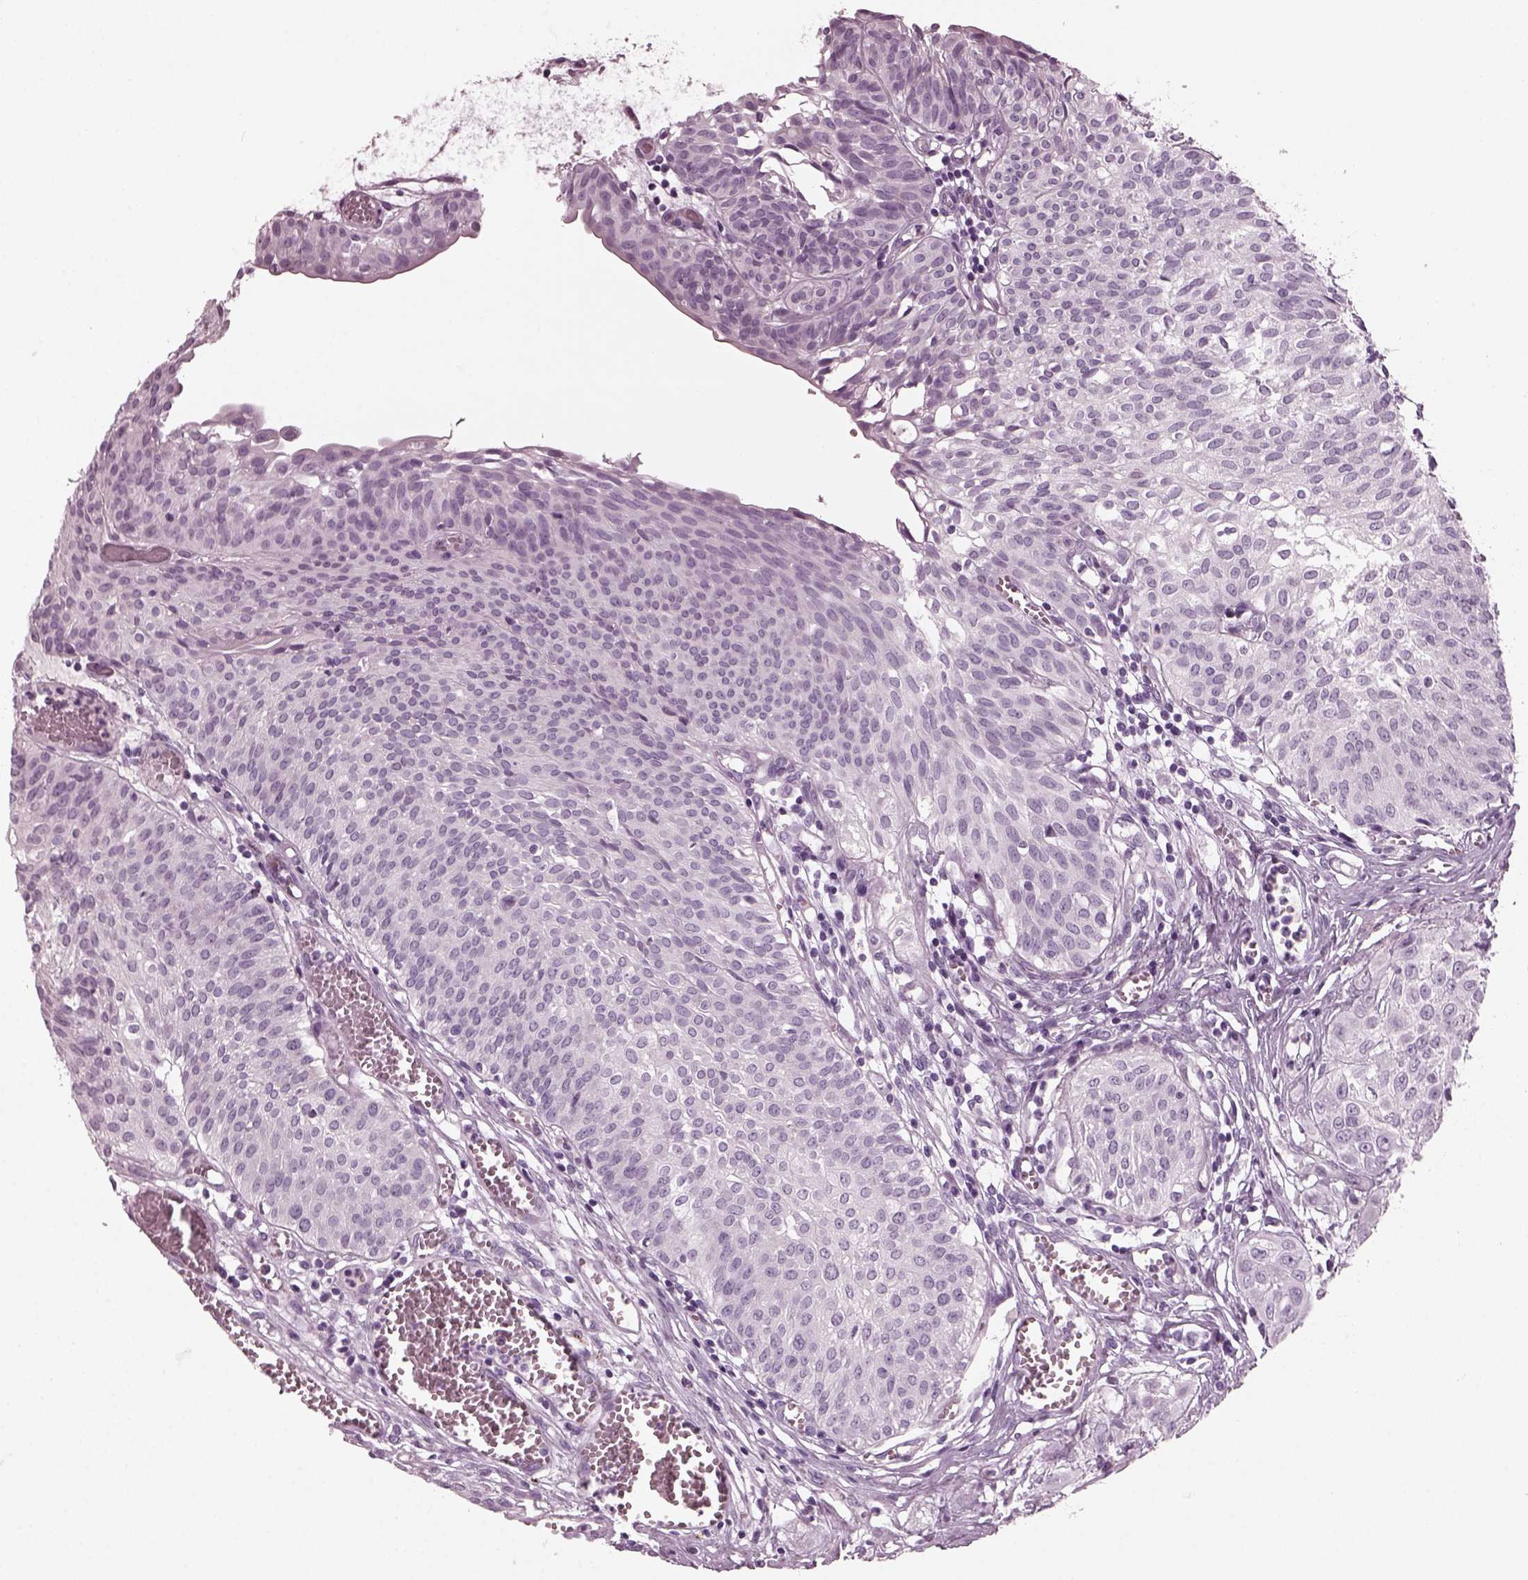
{"staining": {"intensity": "negative", "quantity": "none", "location": "none"}, "tissue": "urothelial cancer", "cell_type": "Tumor cells", "image_type": "cancer", "snomed": [{"axis": "morphology", "description": "Urothelial carcinoma, High grade"}, {"axis": "topography", "description": "Urinary bladder"}], "caption": "IHC of urothelial cancer reveals no positivity in tumor cells. (DAB (3,3'-diaminobenzidine) immunohistochemistry (IHC) visualized using brightfield microscopy, high magnification).", "gene": "RCVRN", "patient": {"sex": "male", "age": 57}}